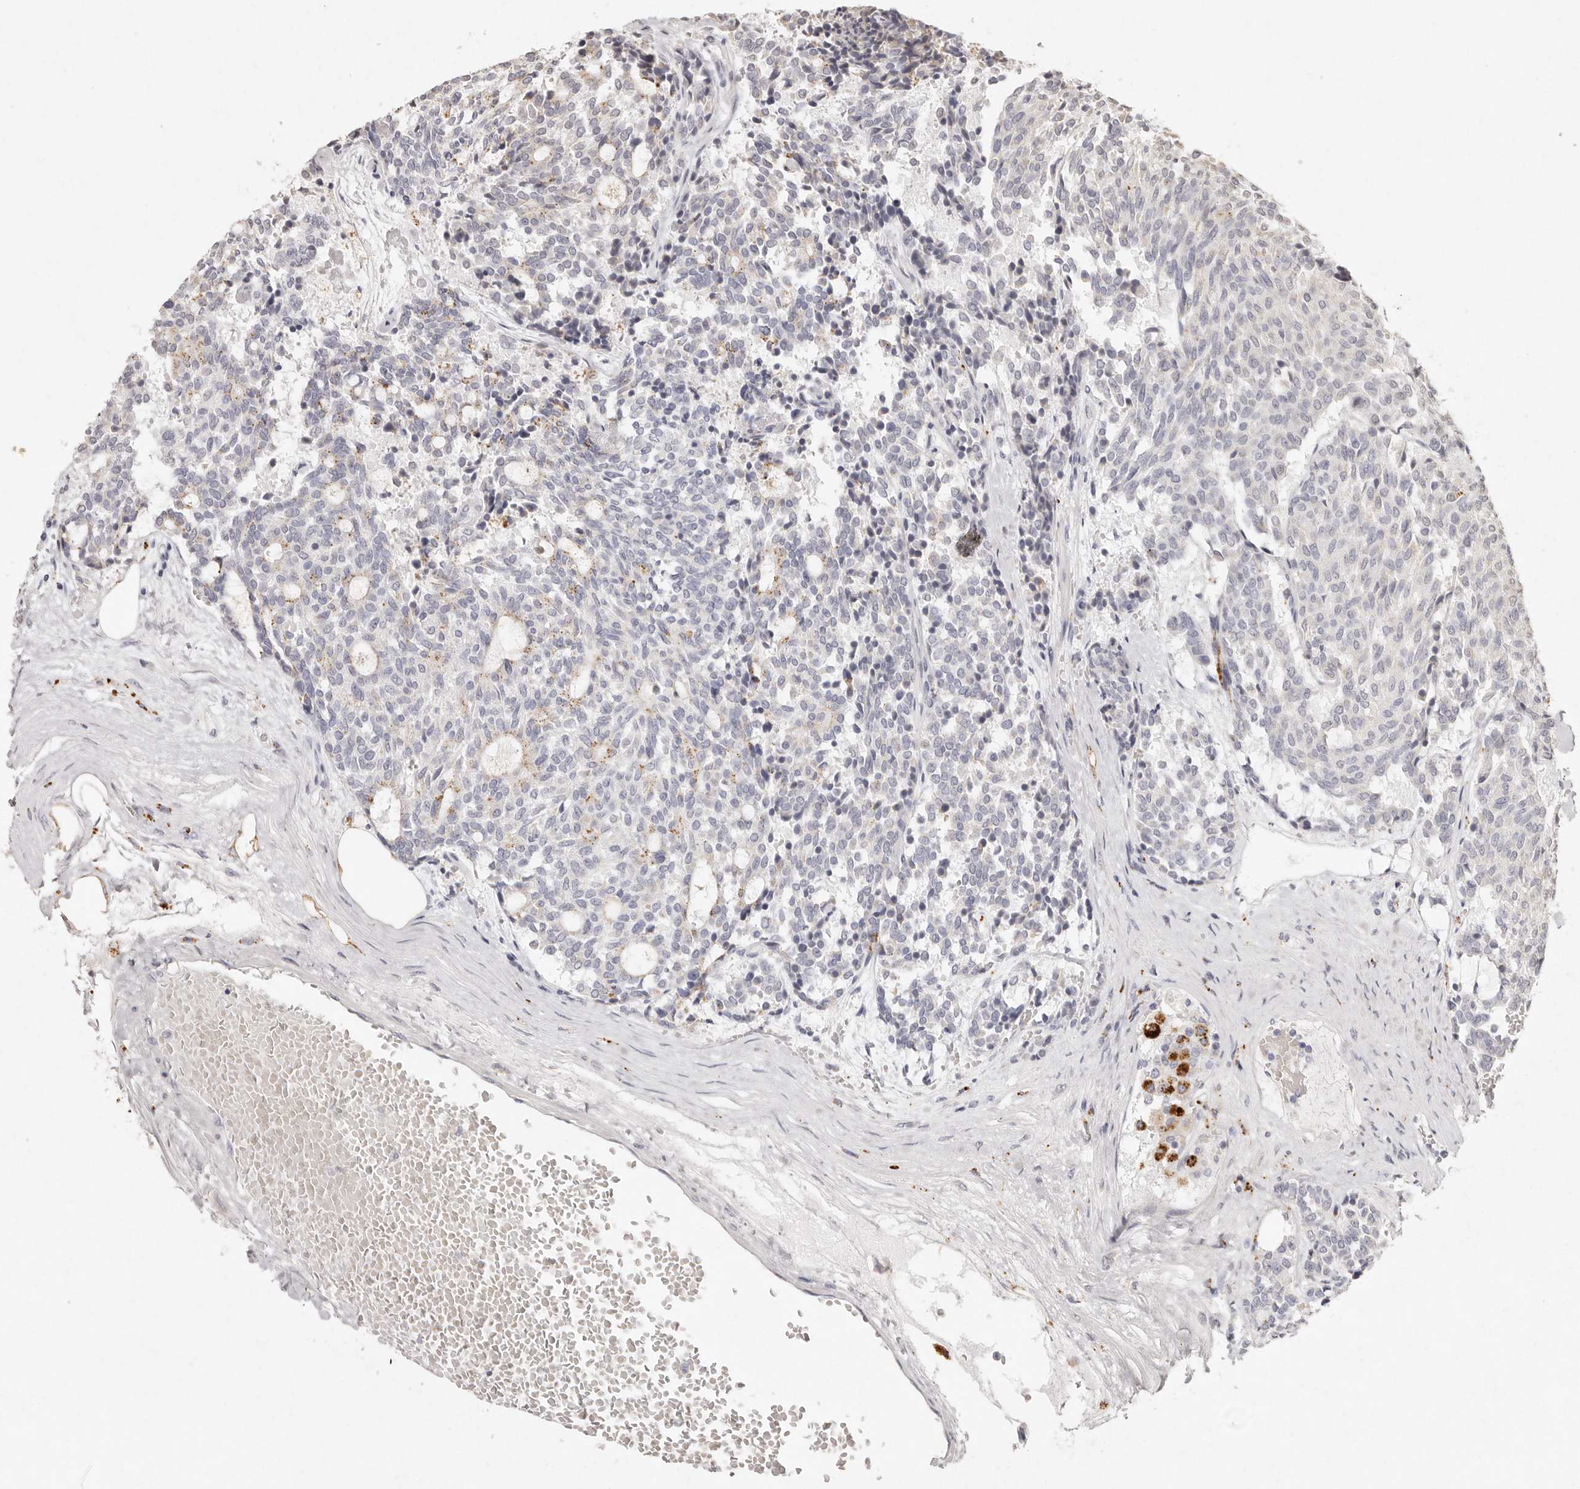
{"staining": {"intensity": "negative", "quantity": "none", "location": "none"}, "tissue": "carcinoid", "cell_type": "Tumor cells", "image_type": "cancer", "snomed": [{"axis": "morphology", "description": "Carcinoid, malignant, NOS"}, {"axis": "topography", "description": "Pancreas"}], "caption": "Micrograph shows no significant protein staining in tumor cells of carcinoid (malignant). (DAB (3,3'-diaminobenzidine) immunohistochemistry (IHC) with hematoxylin counter stain).", "gene": "FAM185A", "patient": {"sex": "female", "age": 54}}